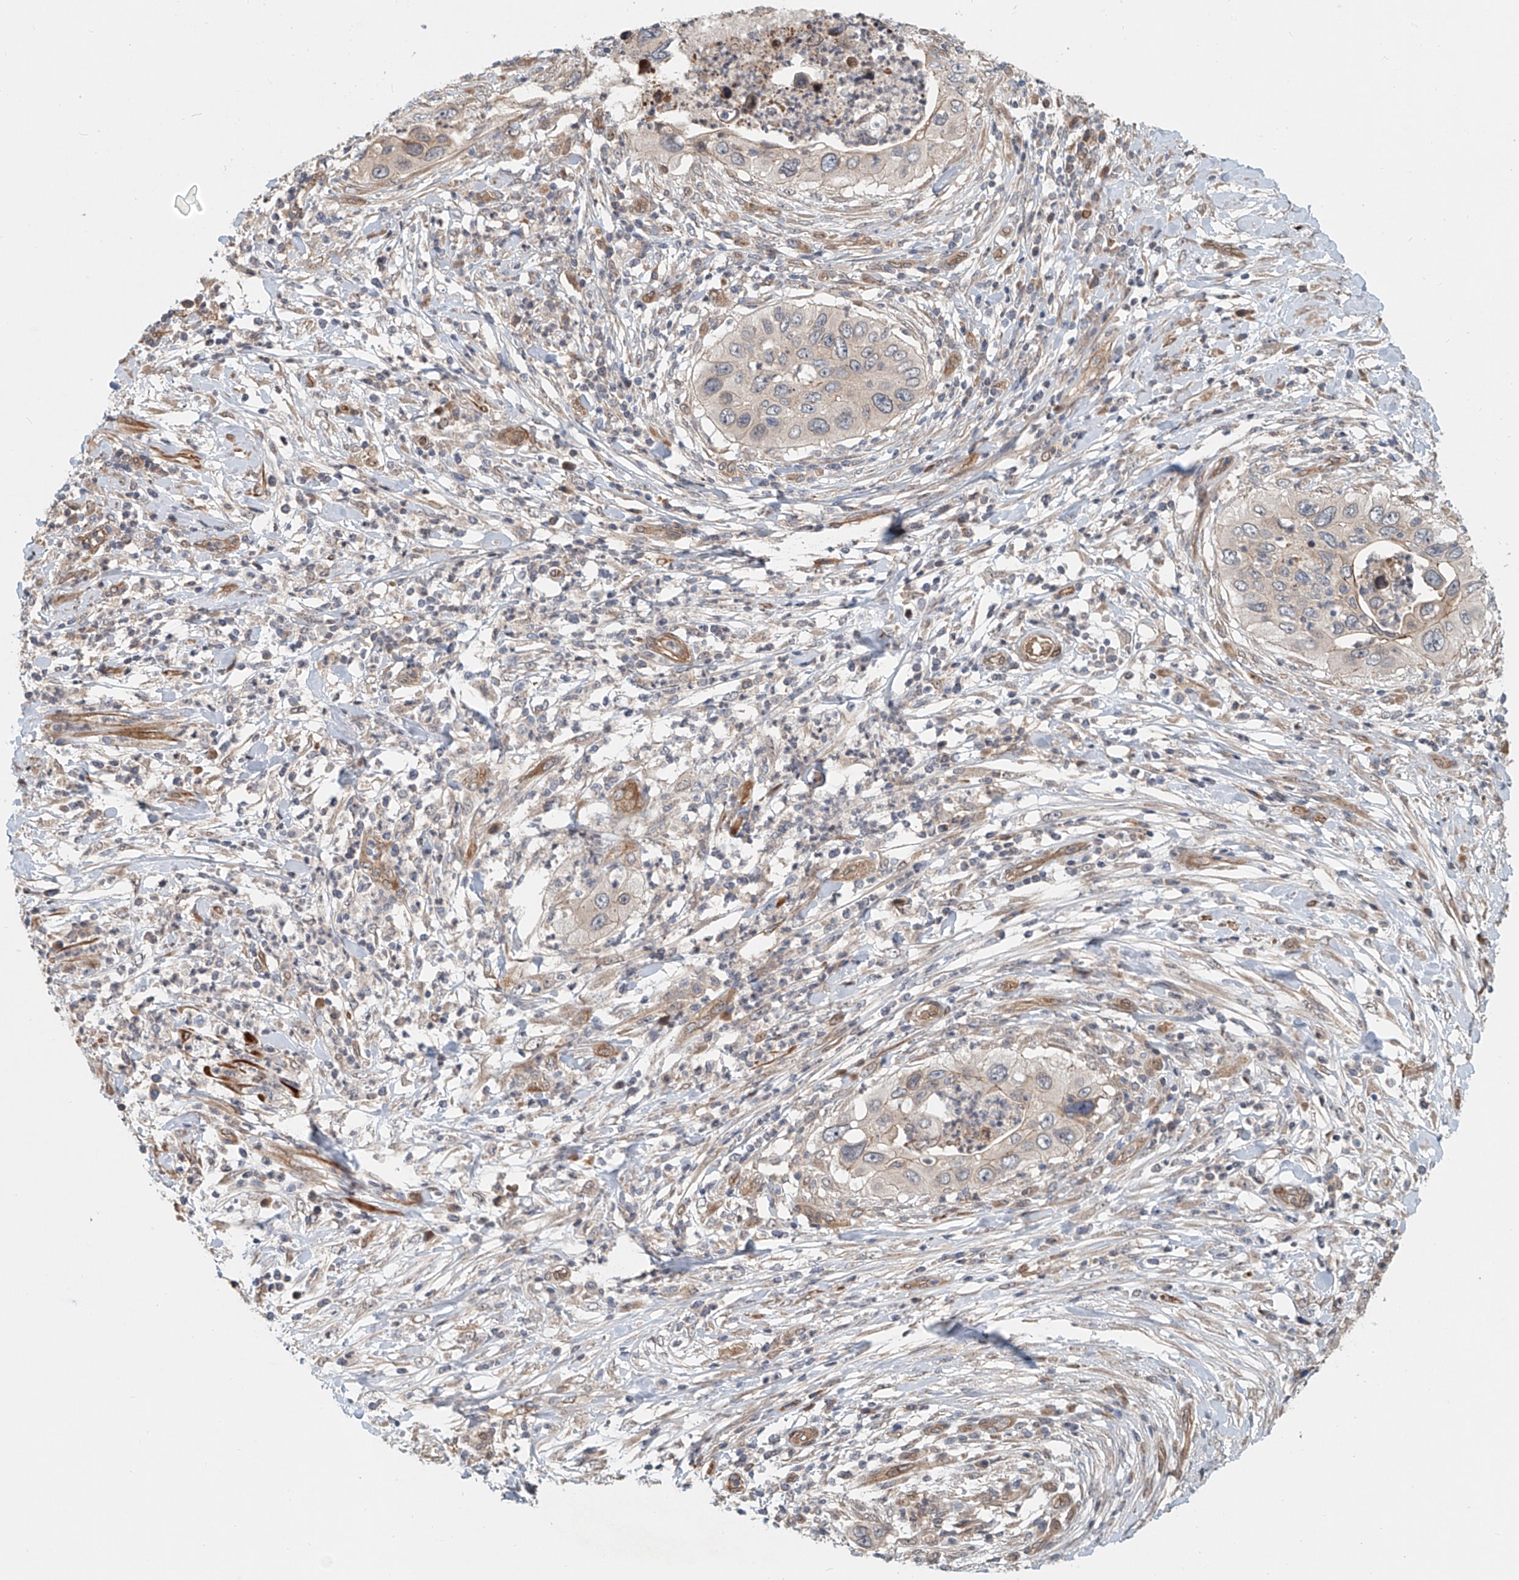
{"staining": {"intensity": "negative", "quantity": "none", "location": "none"}, "tissue": "cervical cancer", "cell_type": "Tumor cells", "image_type": "cancer", "snomed": [{"axis": "morphology", "description": "Squamous cell carcinoma, NOS"}, {"axis": "topography", "description": "Cervix"}], "caption": "Human cervical squamous cell carcinoma stained for a protein using immunohistochemistry exhibits no expression in tumor cells.", "gene": "SASH1", "patient": {"sex": "female", "age": 38}}